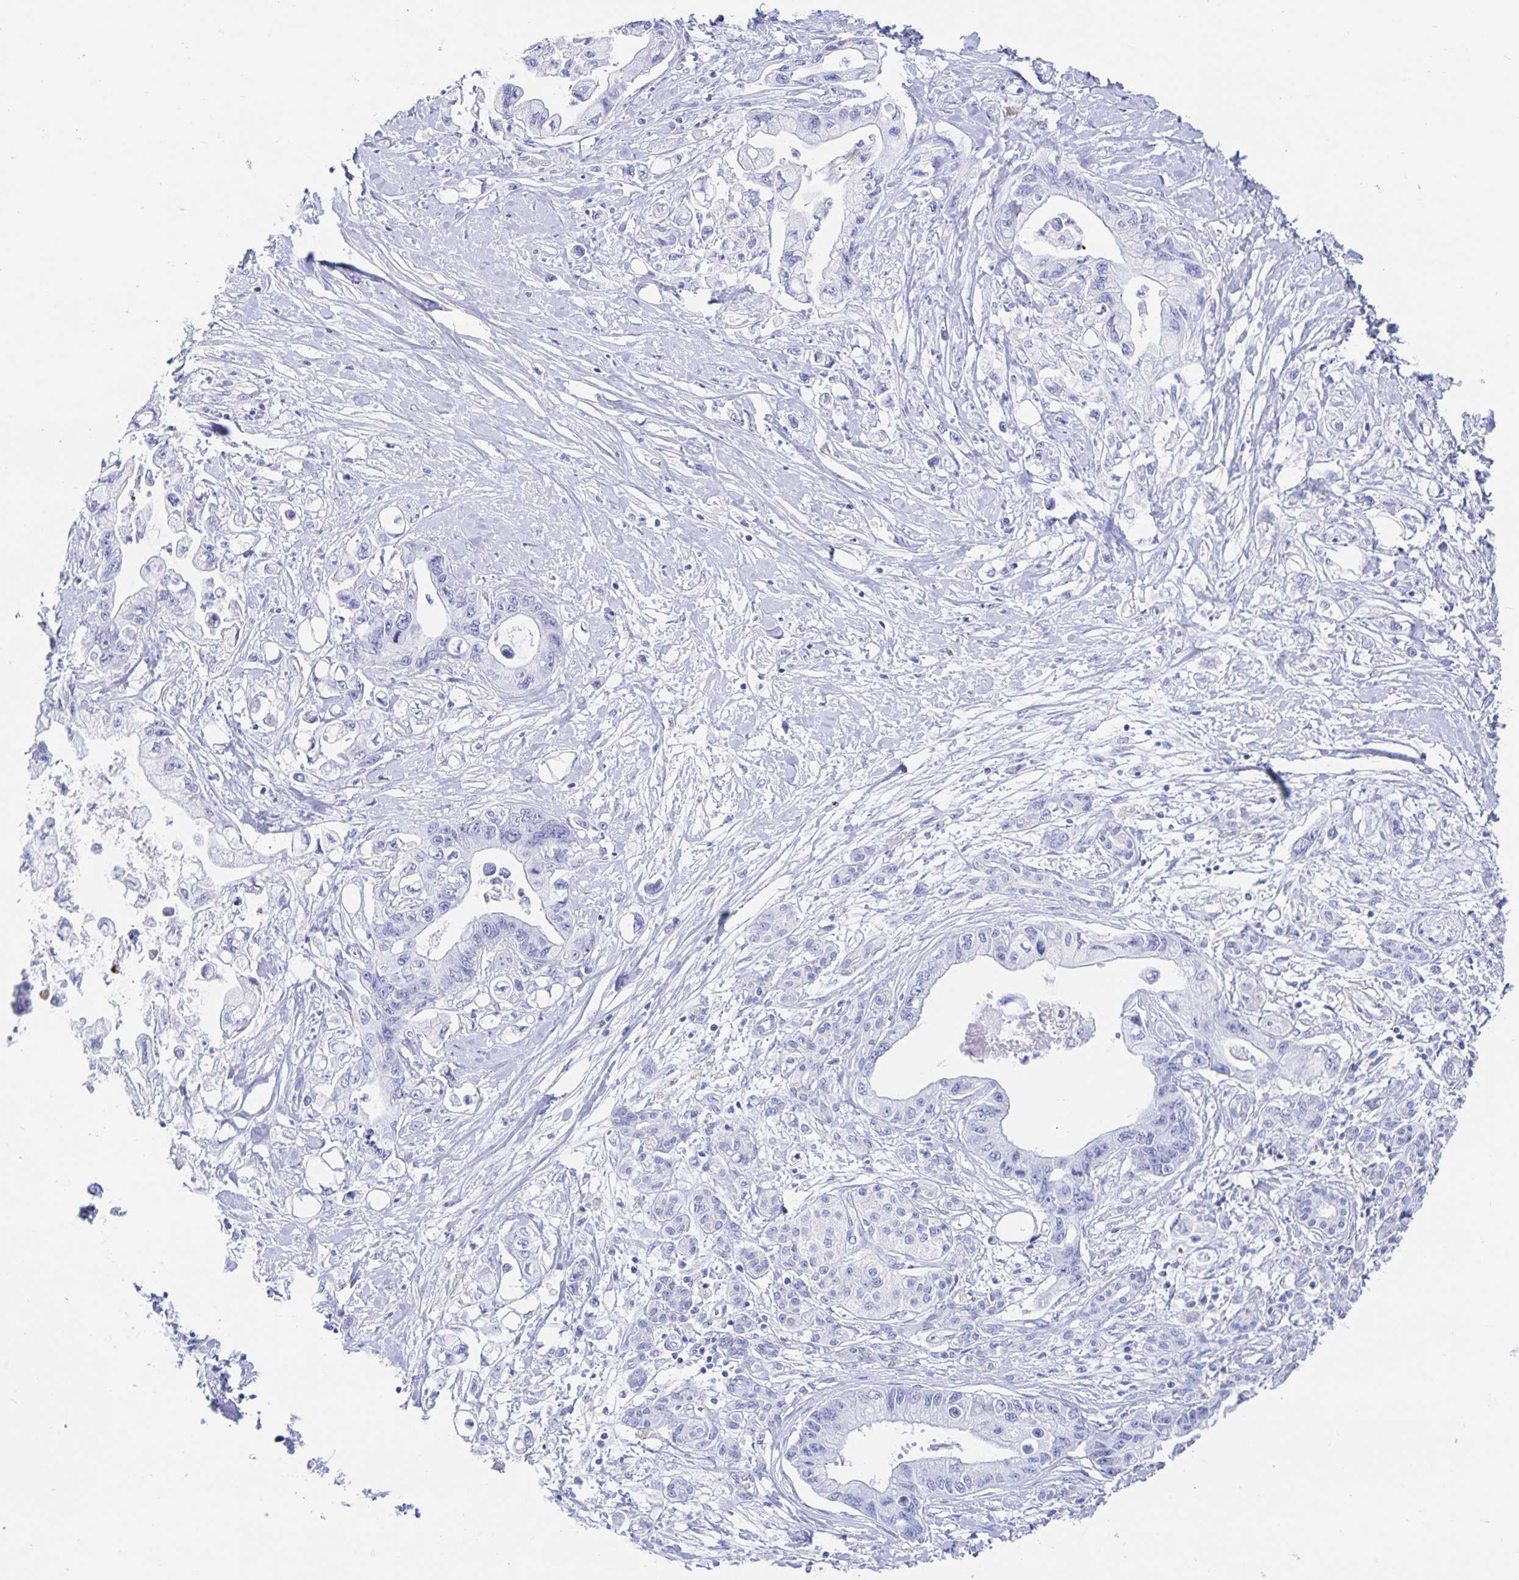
{"staining": {"intensity": "negative", "quantity": "none", "location": "none"}, "tissue": "pancreatic cancer", "cell_type": "Tumor cells", "image_type": "cancer", "snomed": [{"axis": "morphology", "description": "Adenocarcinoma, NOS"}, {"axis": "topography", "description": "Pancreas"}], "caption": "Photomicrograph shows no protein staining in tumor cells of adenocarcinoma (pancreatic) tissue.", "gene": "KCNH6", "patient": {"sex": "male", "age": 61}}